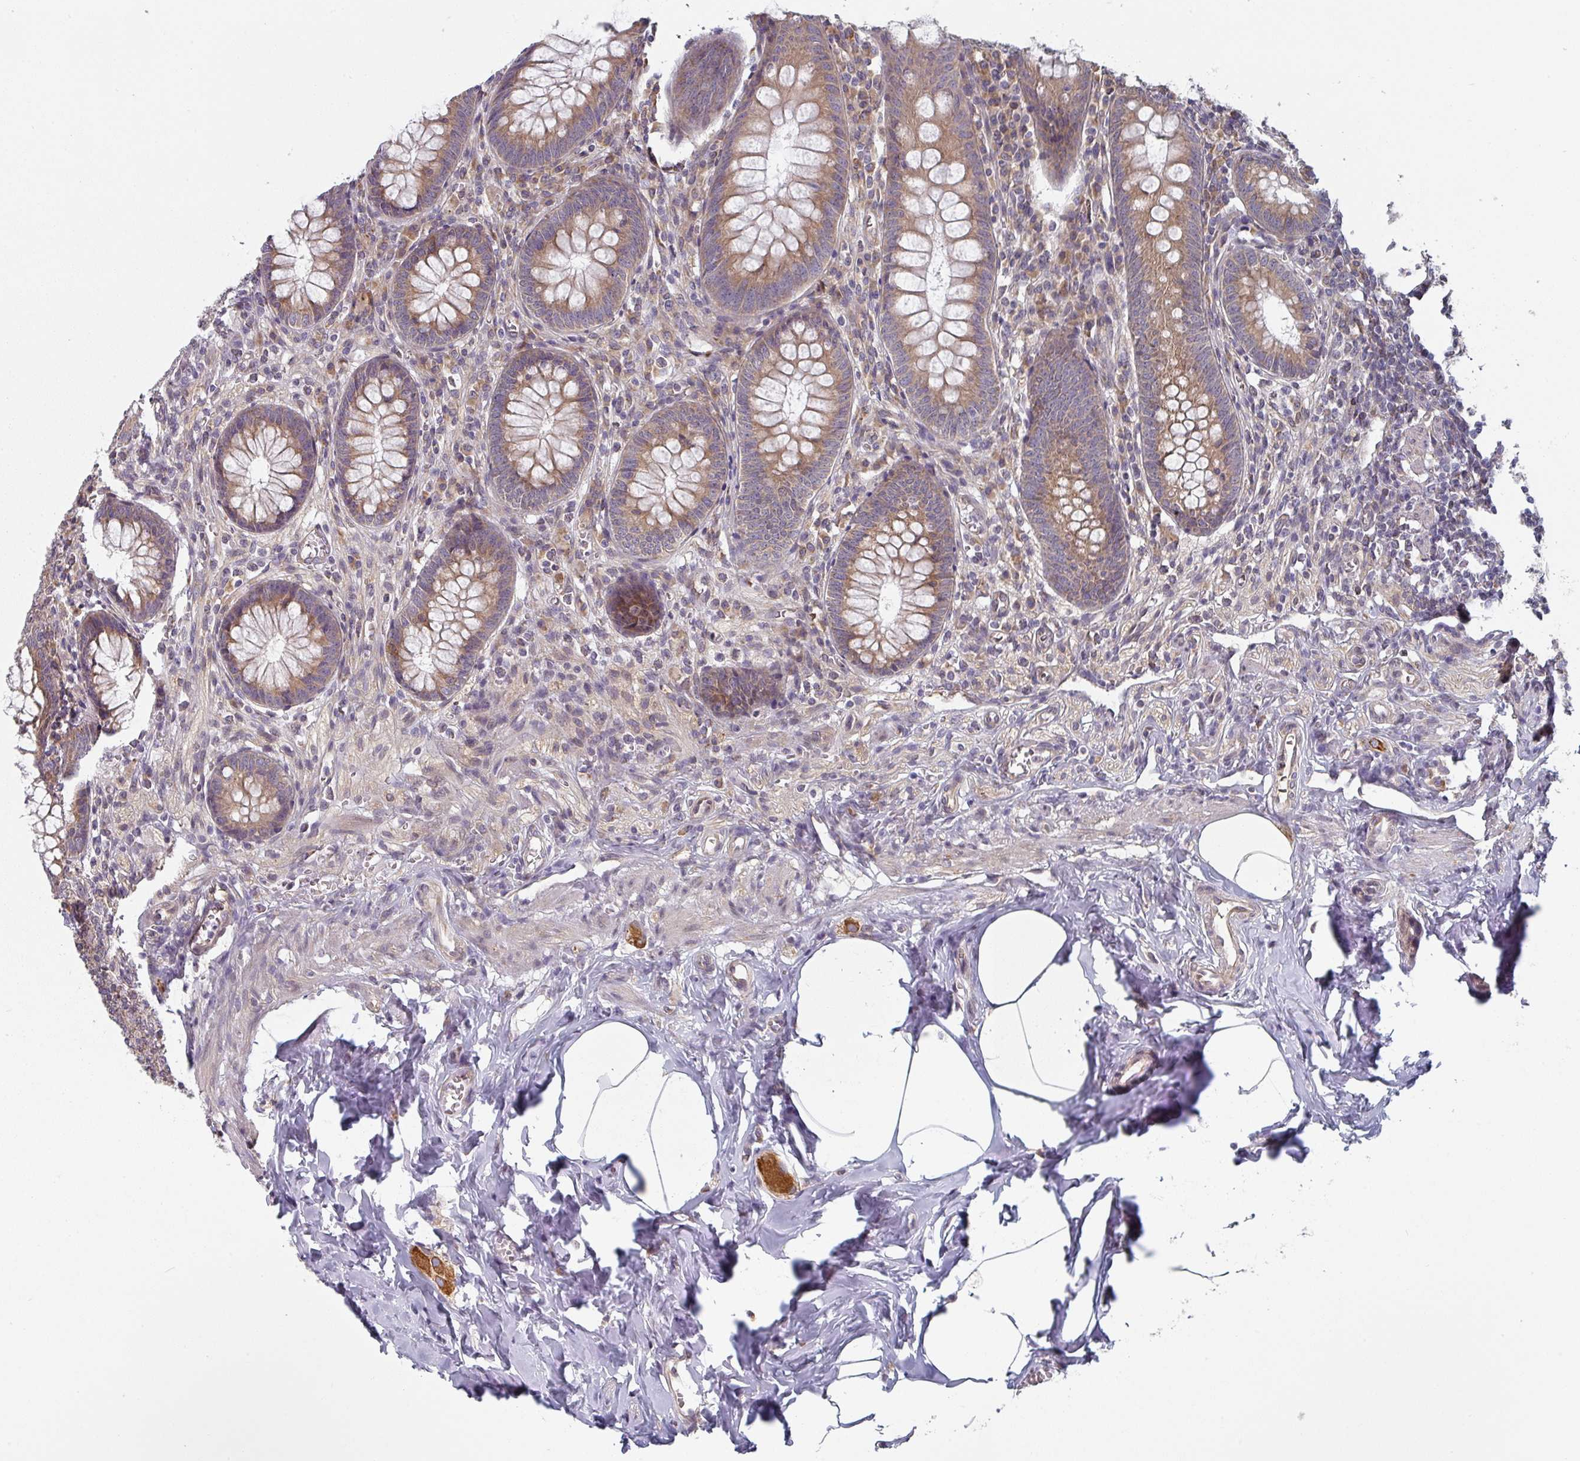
{"staining": {"intensity": "moderate", "quantity": ">75%", "location": "cytoplasmic/membranous"}, "tissue": "appendix", "cell_type": "Glandular cells", "image_type": "normal", "snomed": [{"axis": "morphology", "description": "Normal tissue, NOS"}, {"axis": "topography", "description": "Appendix"}], "caption": "Glandular cells reveal medium levels of moderate cytoplasmic/membranous positivity in approximately >75% of cells in normal human appendix.", "gene": "TAPT1", "patient": {"sex": "male", "age": 56}}